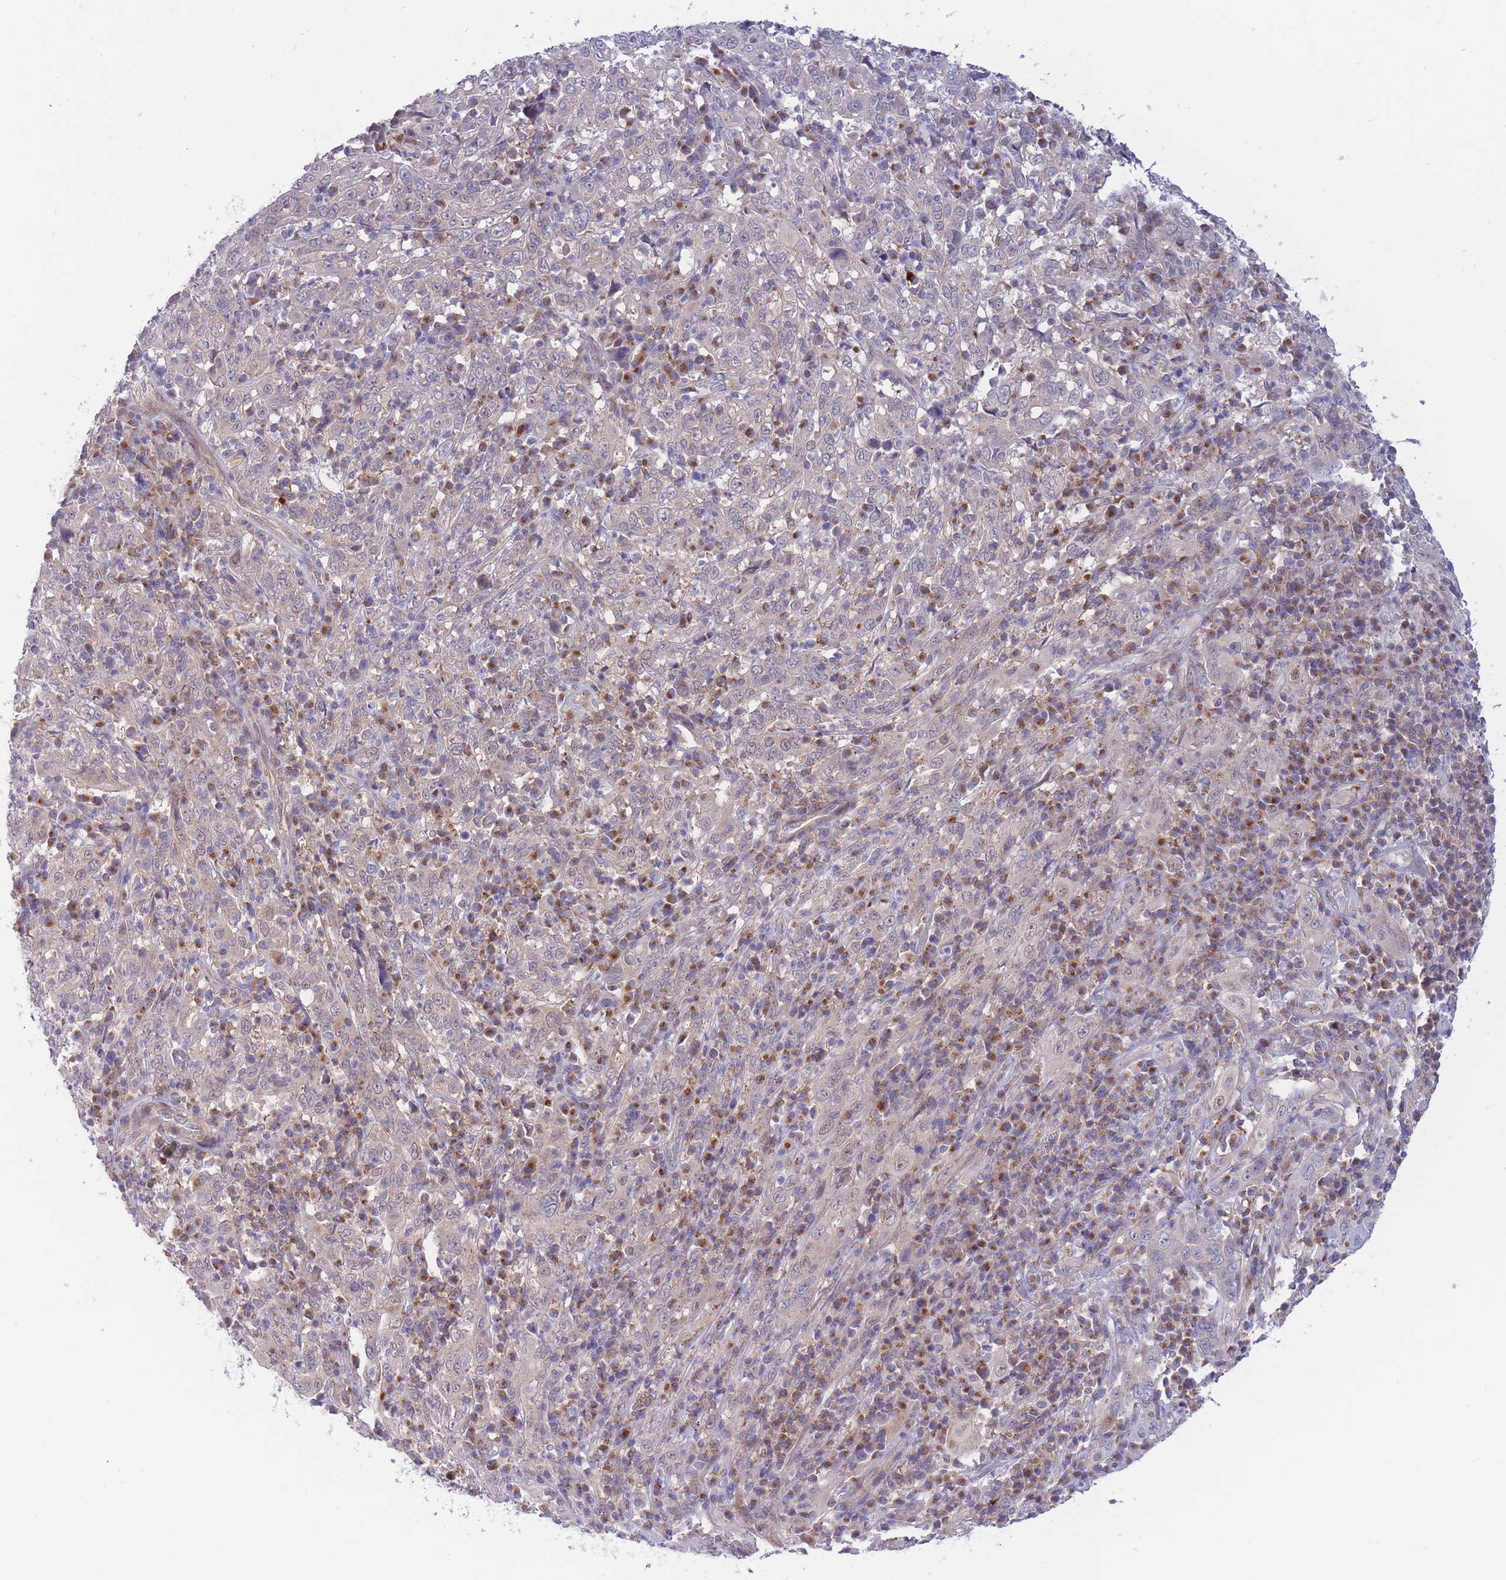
{"staining": {"intensity": "negative", "quantity": "none", "location": "none"}, "tissue": "cervical cancer", "cell_type": "Tumor cells", "image_type": "cancer", "snomed": [{"axis": "morphology", "description": "Squamous cell carcinoma, NOS"}, {"axis": "topography", "description": "Cervix"}], "caption": "Immunohistochemistry image of cervical cancer stained for a protein (brown), which demonstrates no expression in tumor cells.", "gene": "APOL4", "patient": {"sex": "female", "age": 46}}